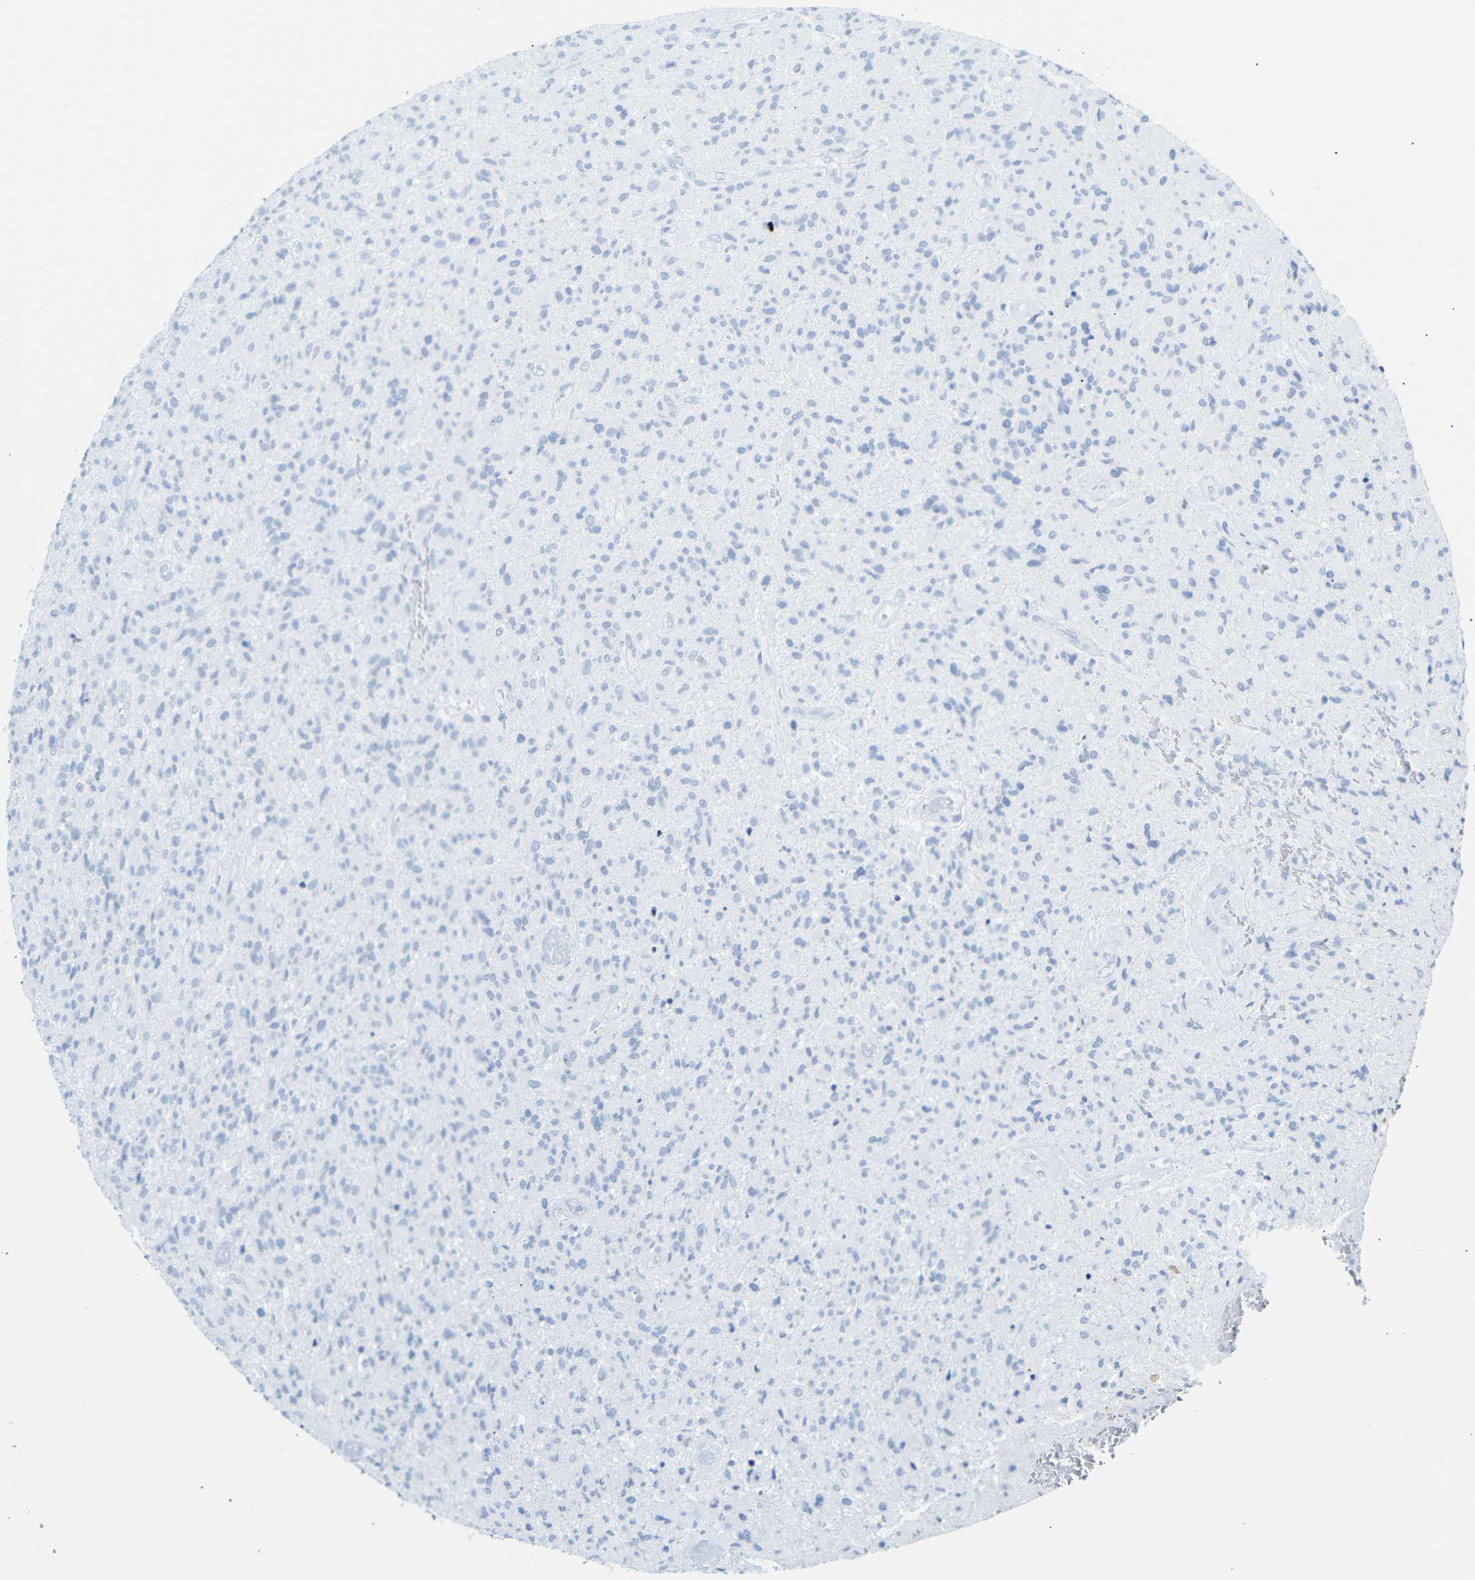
{"staining": {"intensity": "negative", "quantity": "none", "location": "none"}, "tissue": "glioma", "cell_type": "Tumor cells", "image_type": "cancer", "snomed": [{"axis": "morphology", "description": "Glioma, malignant, High grade"}, {"axis": "topography", "description": "Brain"}], "caption": "Immunohistochemistry (IHC) of human high-grade glioma (malignant) shows no expression in tumor cells. (Stains: DAB (3,3'-diaminobenzidine) immunohistochemistry (IHC) with hematoxylin counter stain, Microscopy: brightfield microscopy at high magnification).", "gene": "DYNAP", "patient": {"sex": "male", "age": 71}}